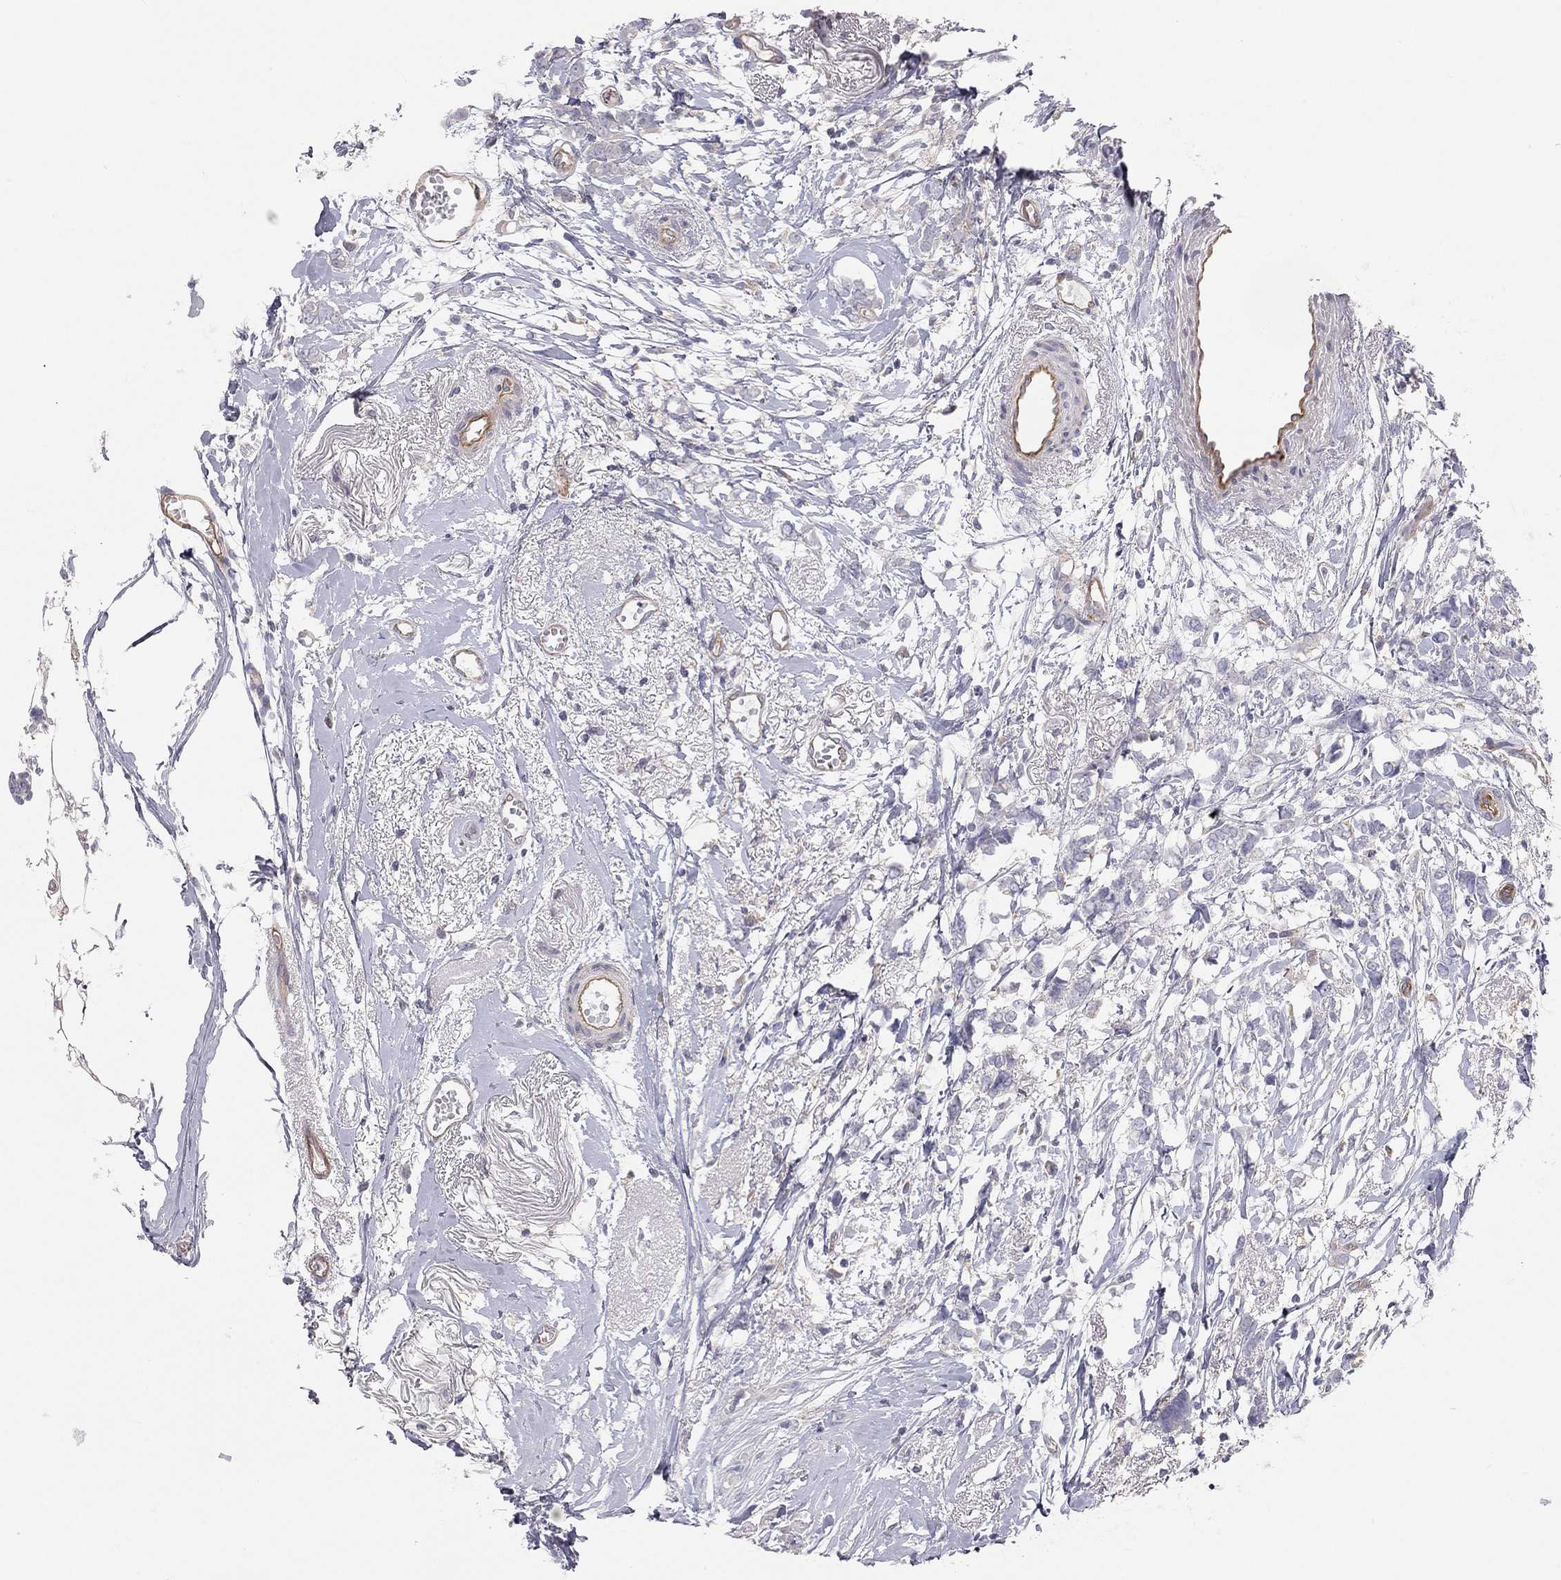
{"staining": {"intensity": "negative", "quantity": "none", "location": "none"}, "tissue": "breast cancer", "cell_type": "Tumor cells", "image_type": "cancer", "snomed": [{"axis": "morphology", "description": "Duct carcinoma"}, {"axis": "topography", "description": "Breast"}], "caption": "Tumor cells are negative for protein expression in human intraductal carcinoma (breast).", "gene": "GPRC5B", "patient": {"sex": "female", "age": 40}}